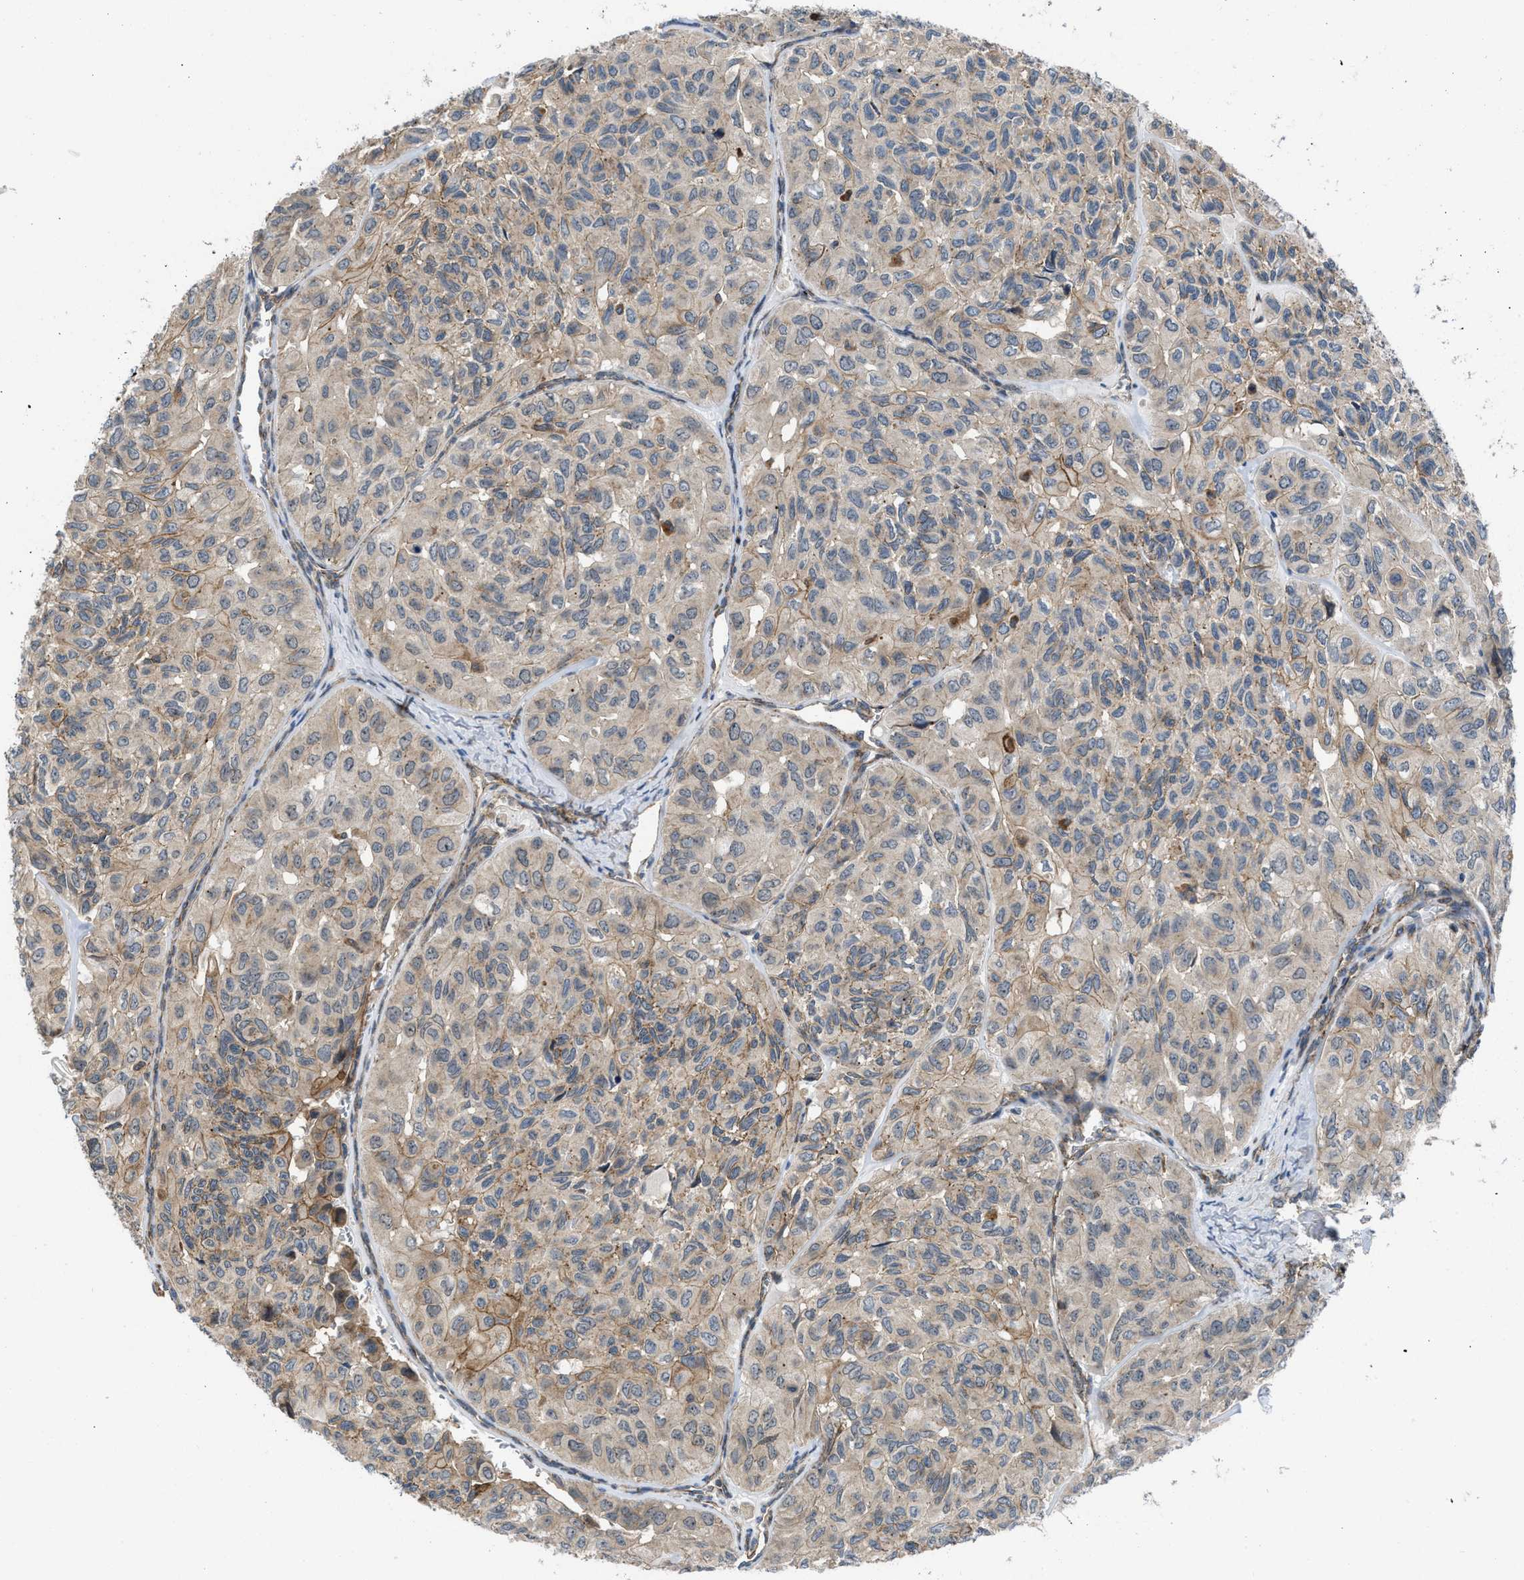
{"staining": {"intensity": "weak", "quantity": "25%-75%", "location": "cytoplasmic/membranous"}, "tissue": "head and neck cancer", "cell_type": "Tumor cells", "image_type": "cancer", "snomed": [{"axis": "morphology", "description": "Adenocarcinoma, NOS"}, {"axis": "topography", "description": "Salivary gland, NOS"}, {"axis": "topography", "description": "Head-Neck"}], "caption": "Human head and neck cancer (adenocarcinoma) stained with a protein marker reveals weak staining in tumor cells.", "gene": "GPATCH2L", "patient": {"sex": "female", "age": 76}}